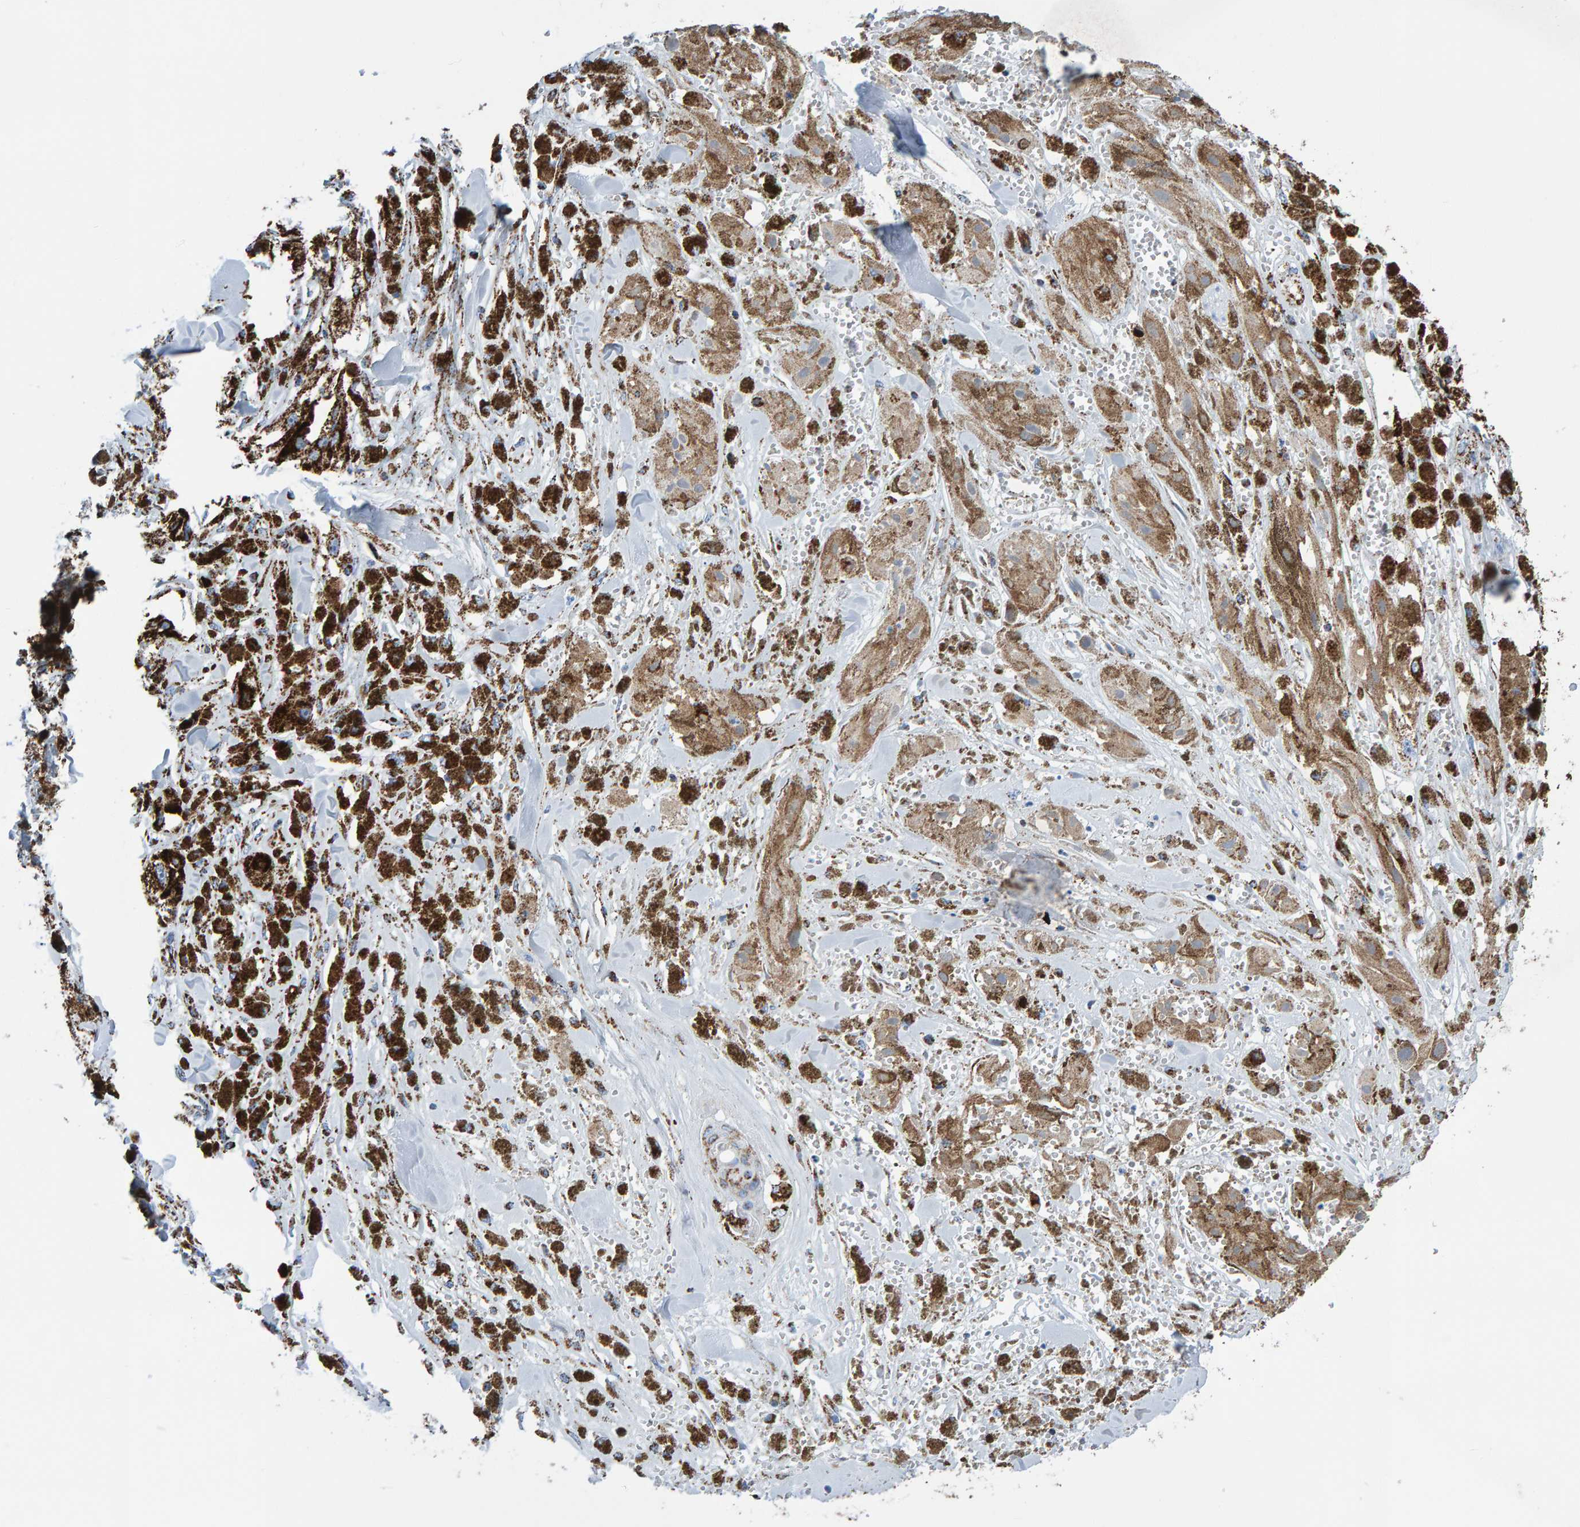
{"staining": {"intensity": "strong", "quantity": ">75%", "location": "cytoplasmic/membranous"}, "tissue": "melanoma", "cell_type": "Tumor cells", "image_type": "cancer", "snomed": [{"axis": "morphology", "description": "Malignant melanoma, NOS"}, {"axis": "topography", "description": "Skin"}], "caption": "Immunohistochemical staining of human malignant melanoma exhibits strong cytoplasmic/membranous protein expression in approximately >75% of tumor cells.", "gene": "ENSG00000262660", "patient": {"sex": "male", "age": 88}}